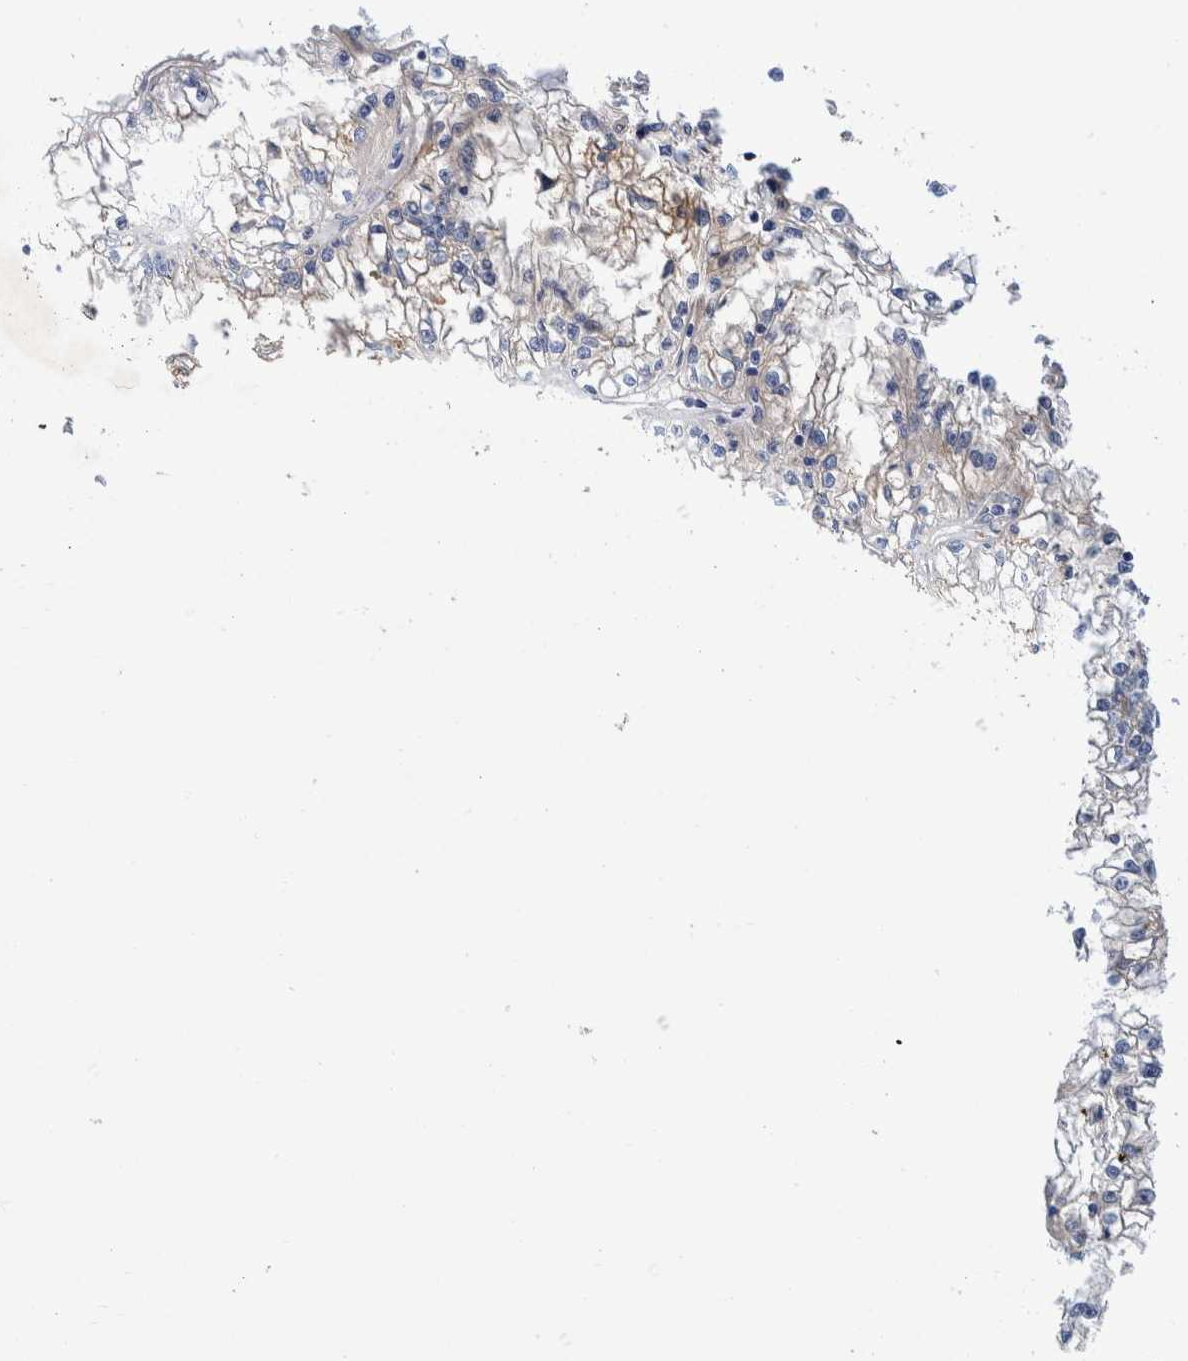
{"staining": {"intensity": "negative", "quantity": "none", "location": "none"}, "tissue": "renal cancer", "cell_type": "Tumor cells", "image_type": "cancer", "snomed": [{"axis": "morphology", "description": "Adenocarcinoma, NOS"}, {"axis": "topography", "description": "Kidney"}], "caption": "Human renal adenocarcinoma stained for a protein using immunohistochemistry (IHC) exhibits no positivity in tumor cells.", "gene": "SLC25A10", "patient": {"sex": "male", "age": 56}}